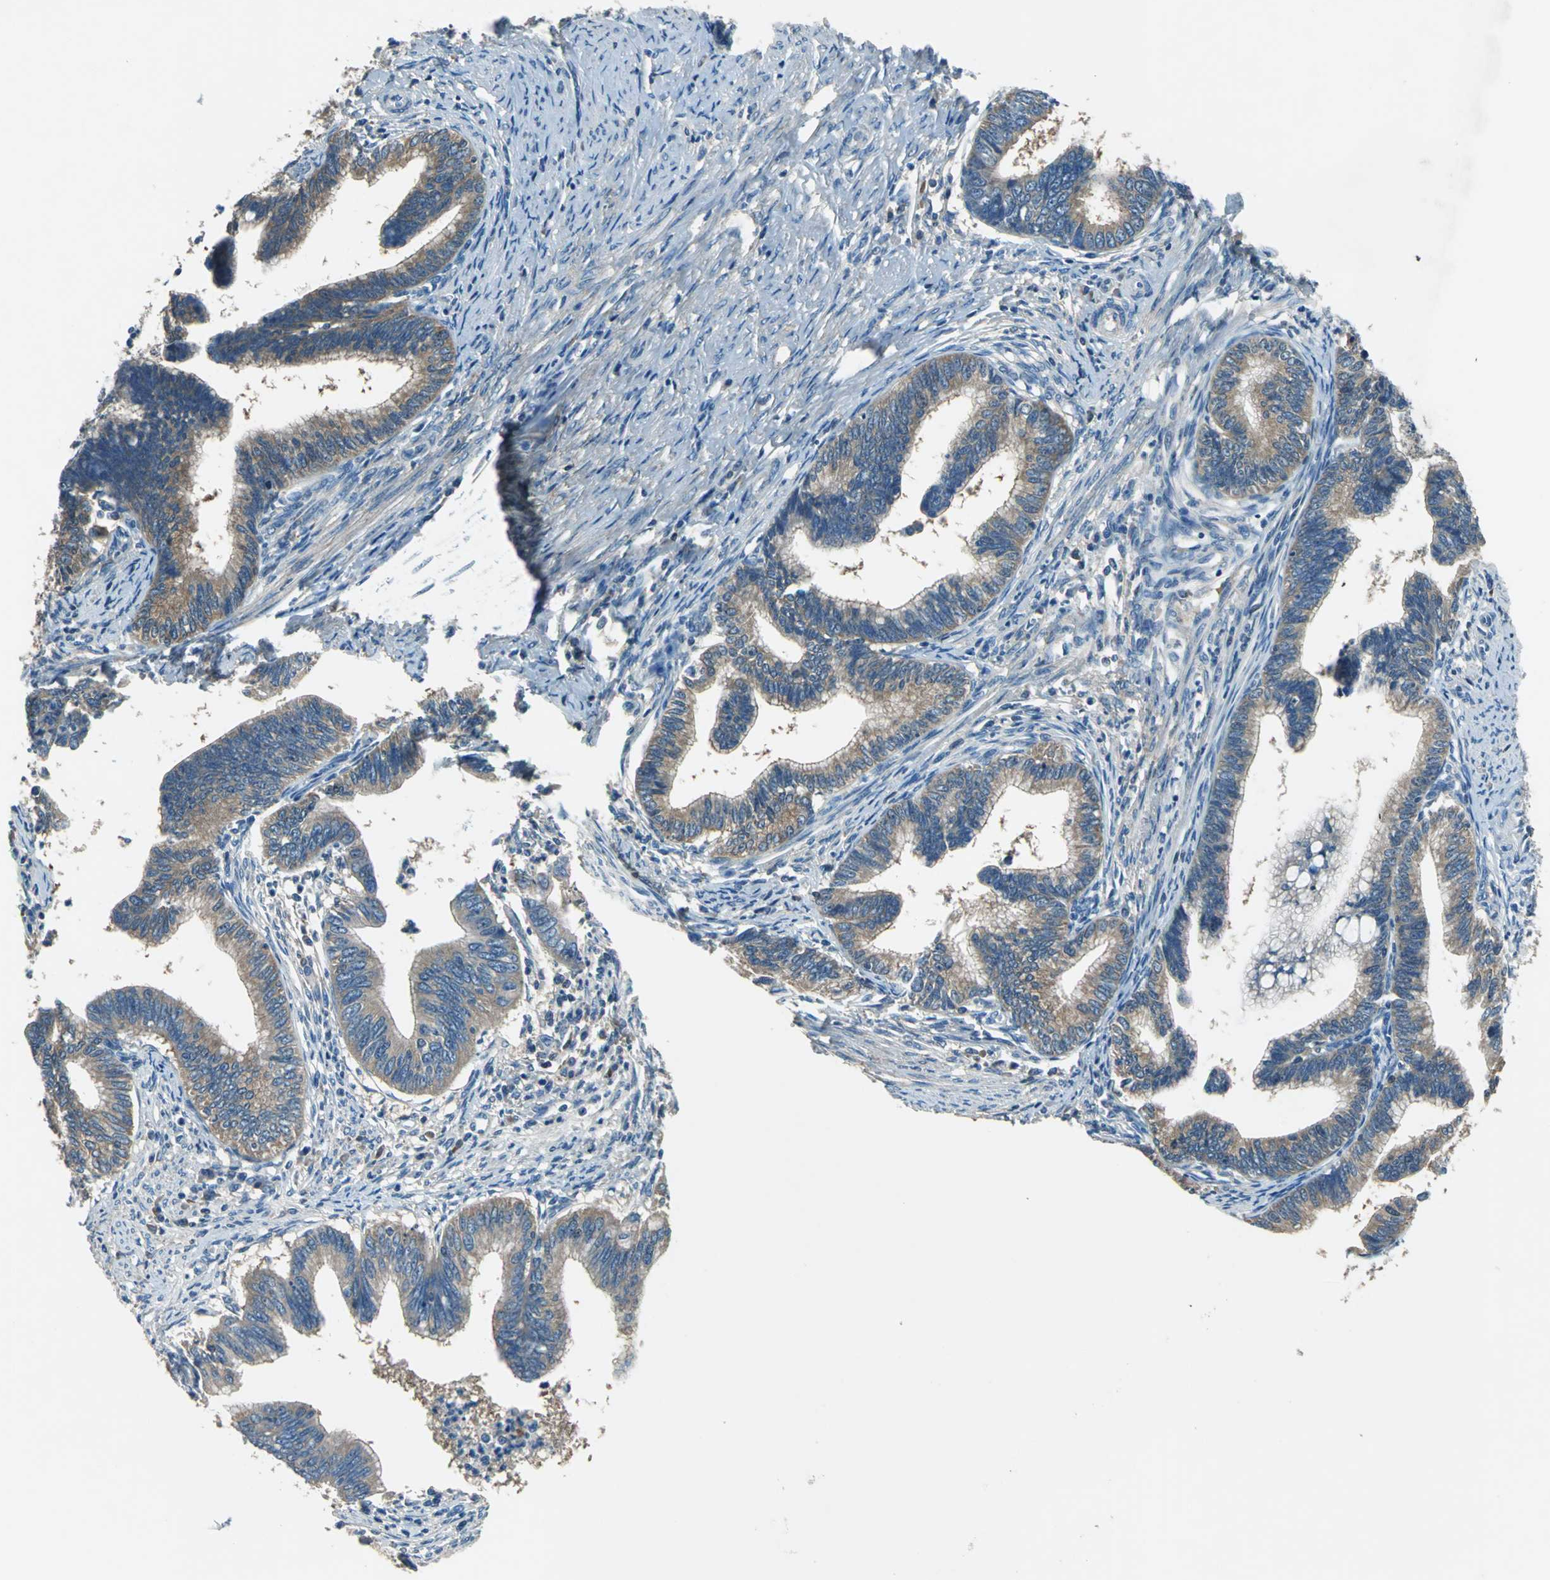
{"staining": {"intensity": "weak", "quantity": "25%-75%", "location": "cytoplasmic/membranous"}, "tissue": "cervical cancer", "cell_type": "Tumor cells", "image_type": "cancer", "snomed": [{"axis": "morphology", "description": "Adenocarcinoma, NOS"}, {"axis": "topography", "description": "Cervix"}], "caption": "The histopathology image displays a brown stain indicating the presence of a protein in the cytoplasmic/membranous of tumor cells in cervical cancer.", "gene": "PRKCA", "patient": {"sex": "female", "age": 36}}